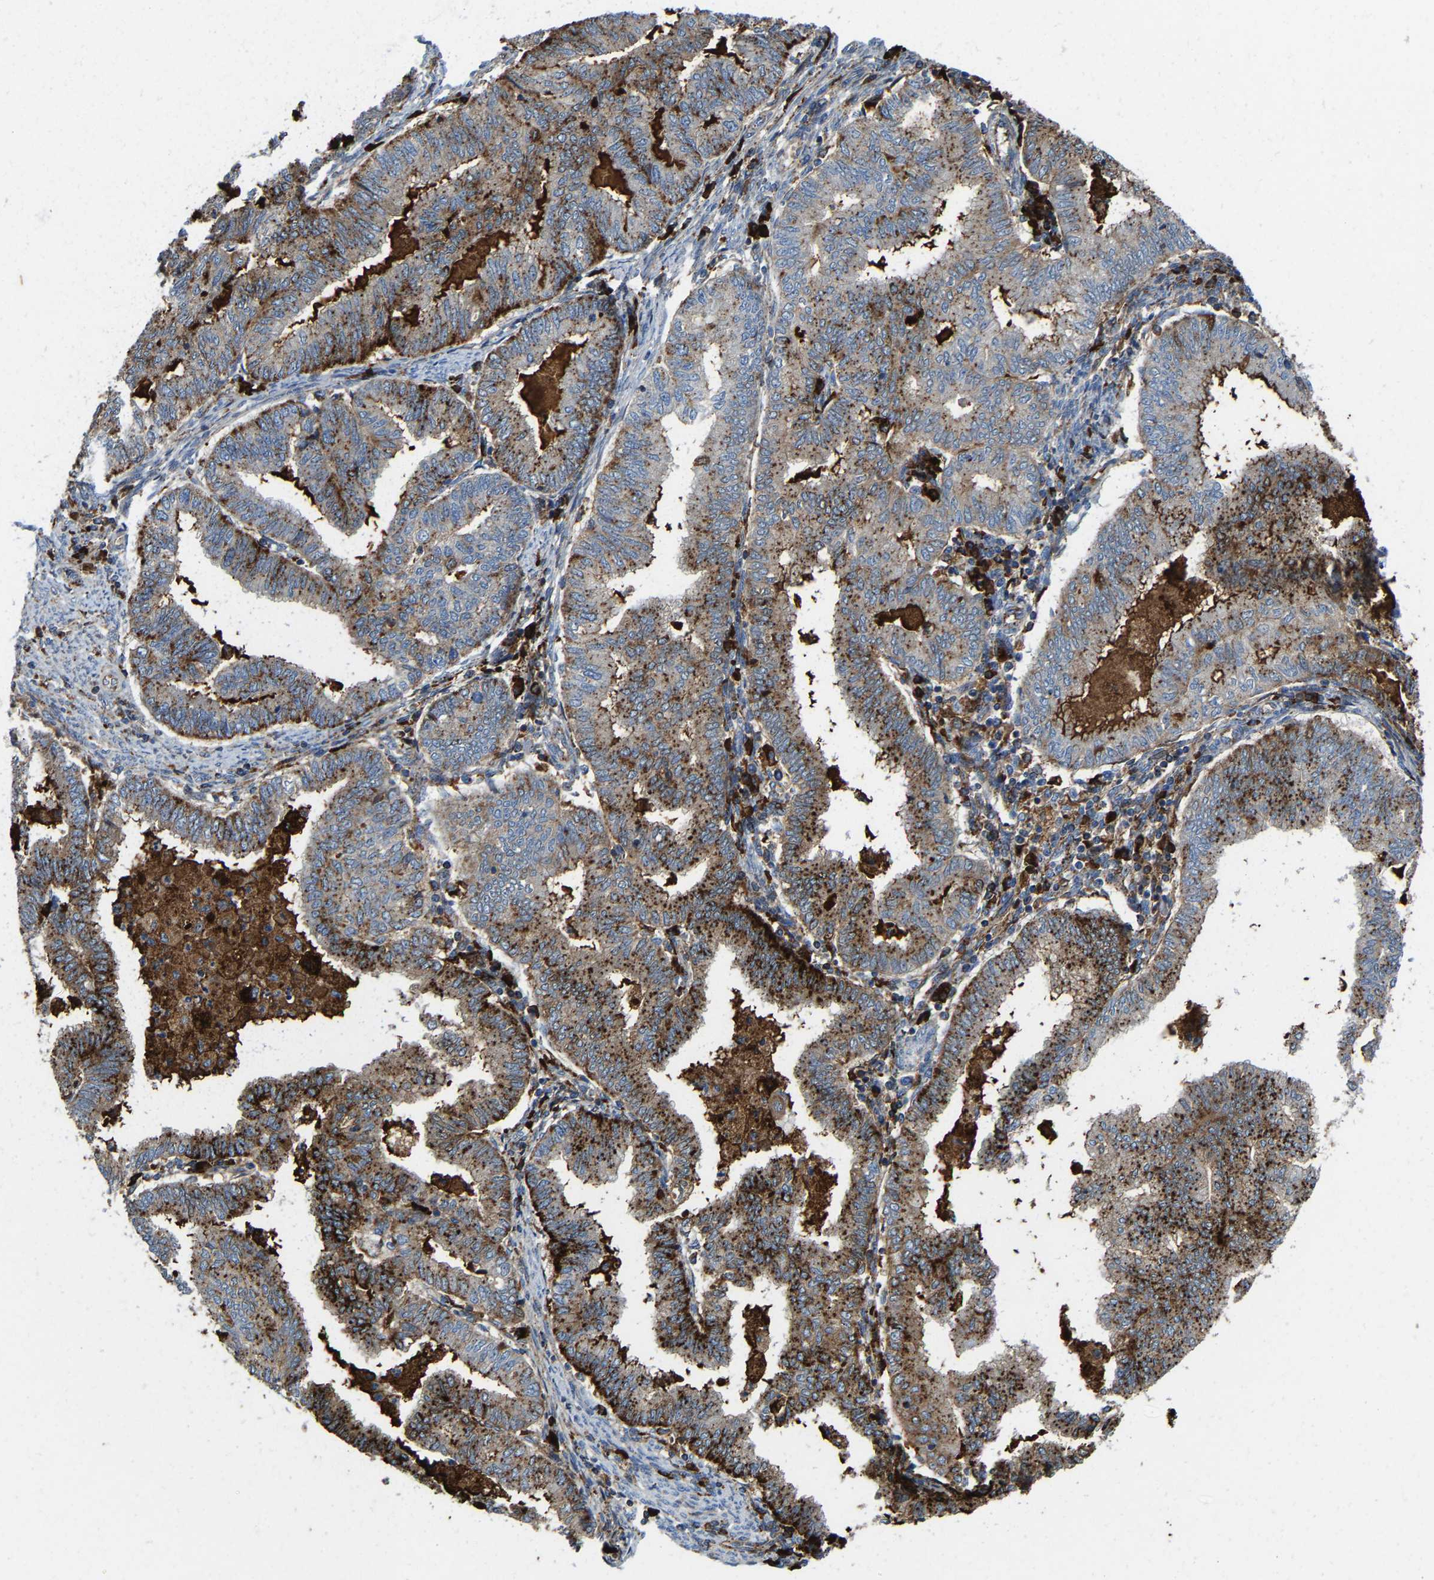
{"staining": {"intensity": "moderate", "quantity": ">75%", "location": "cytoplasmic/membranous"}, "tissue": "endometrial cancer", "cell_type": "Tumor cells", "image_type": "cancer", "snomed": [{"axis": "morphology", "description": "Polyp, NOS"}, {"axis": "morphology", "description": "Adenocarcinoma, NOS"}, {"axis": "morphology", "description": "Adenoma, NOS"}, {"axis": "topography", "description": "Endometrium"}], "caption": "Immunohistochemical staining of endometrial cancer demonstrates medium levels of moderate cytoplasmic/membranous protein staining in approximately >75% of tumor cells.", "gene": "DPP7", "patient": {"sex": "female", "age": 79}}